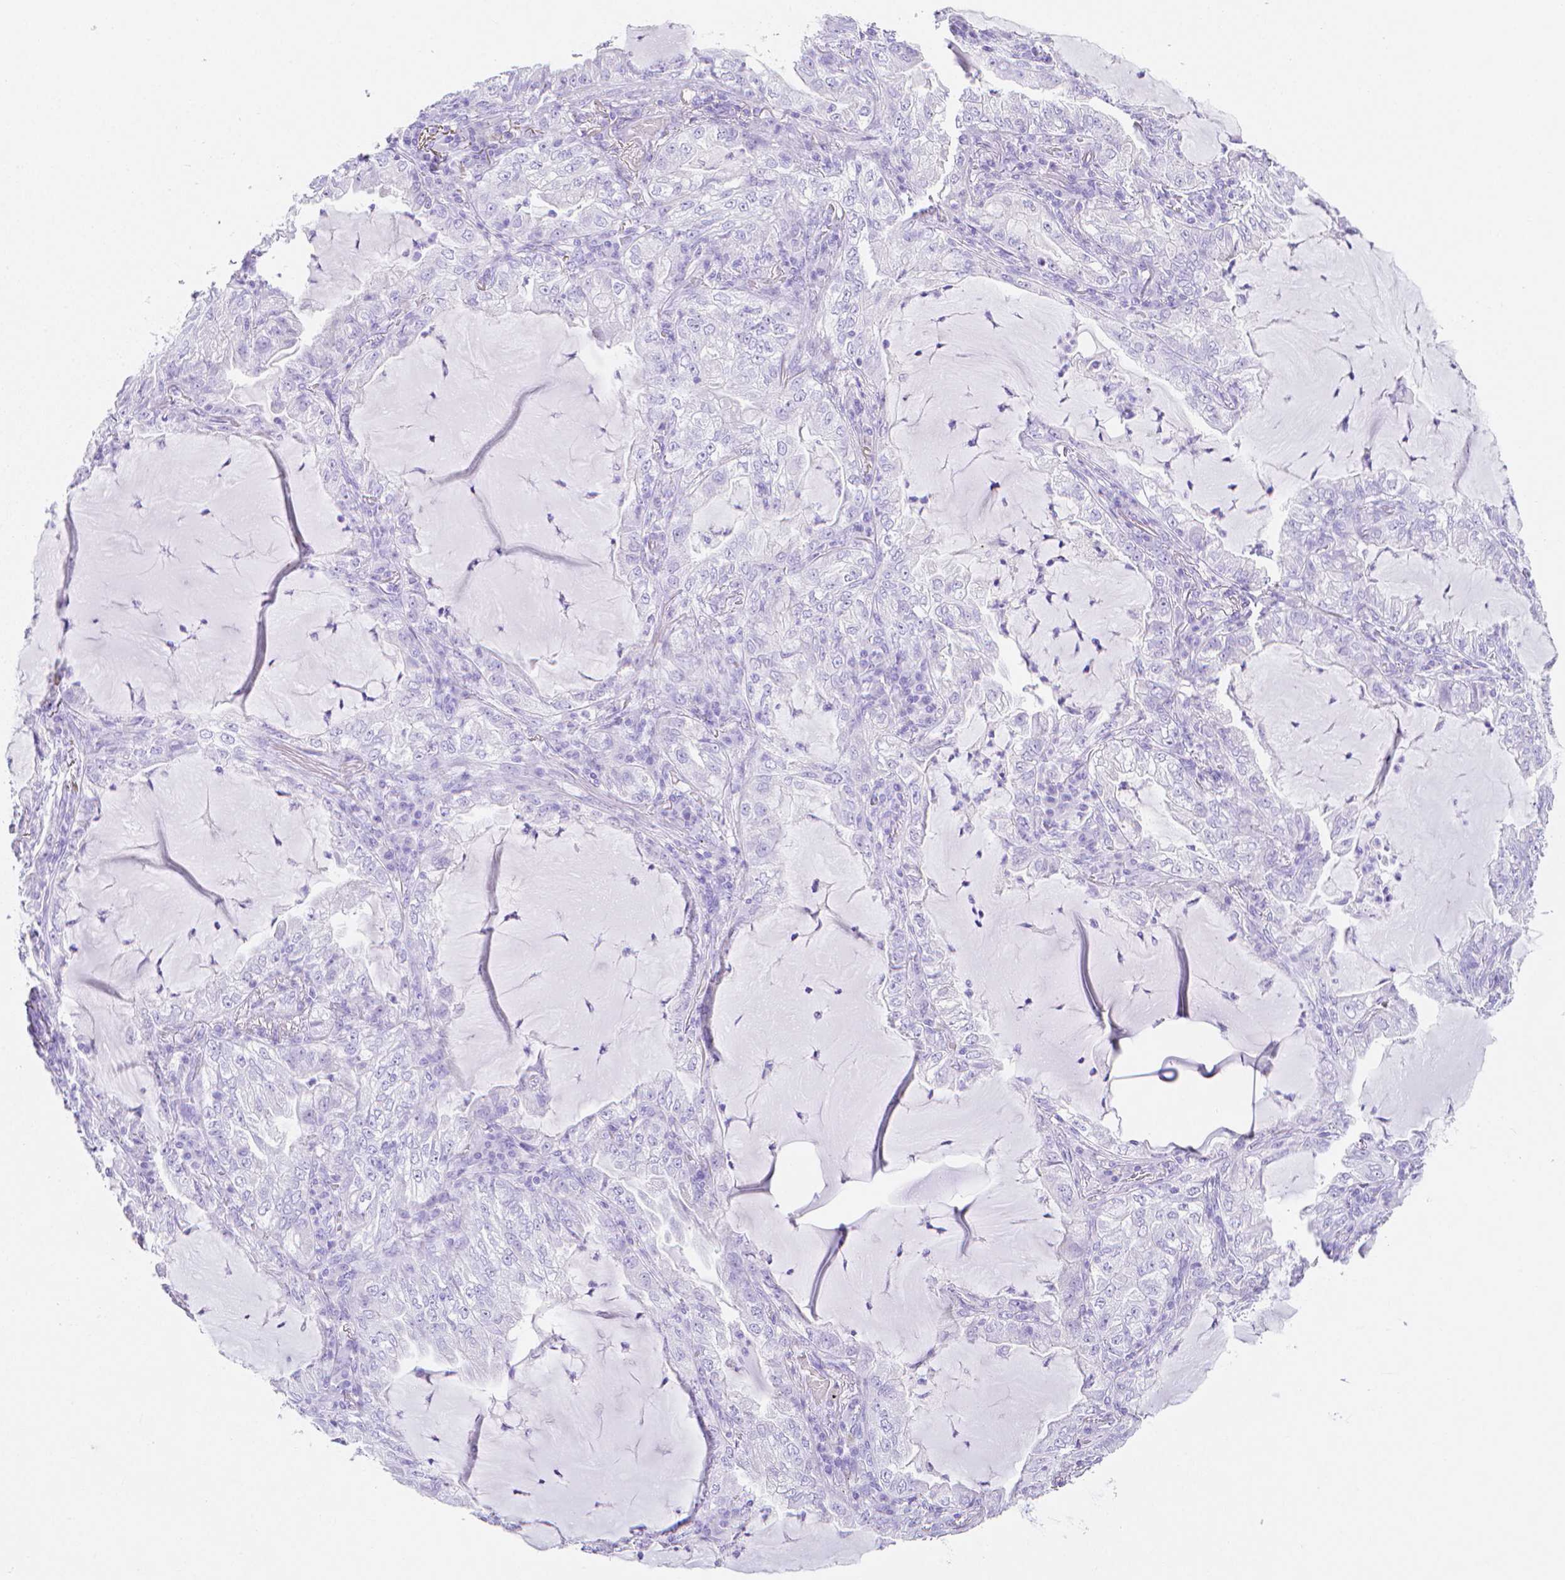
{"staining": {"intensity": "negative", "quantity": "none", "location": "none"}, "tissue": "lung cancer", "cell_type": "Tumor cells", "image_type": "cancer", "snomed": [{"axis": "morphology", "description": "Adenocarcinoma, NOS"}, {"axis": "topography", "description": "Lung"}], "caption": "Tumor cells show no significant protein expression in lung cancer. Nuclei are stained in blue.", "gene": "LGALS4", "patient": {"sex": "female", "age": 73}}